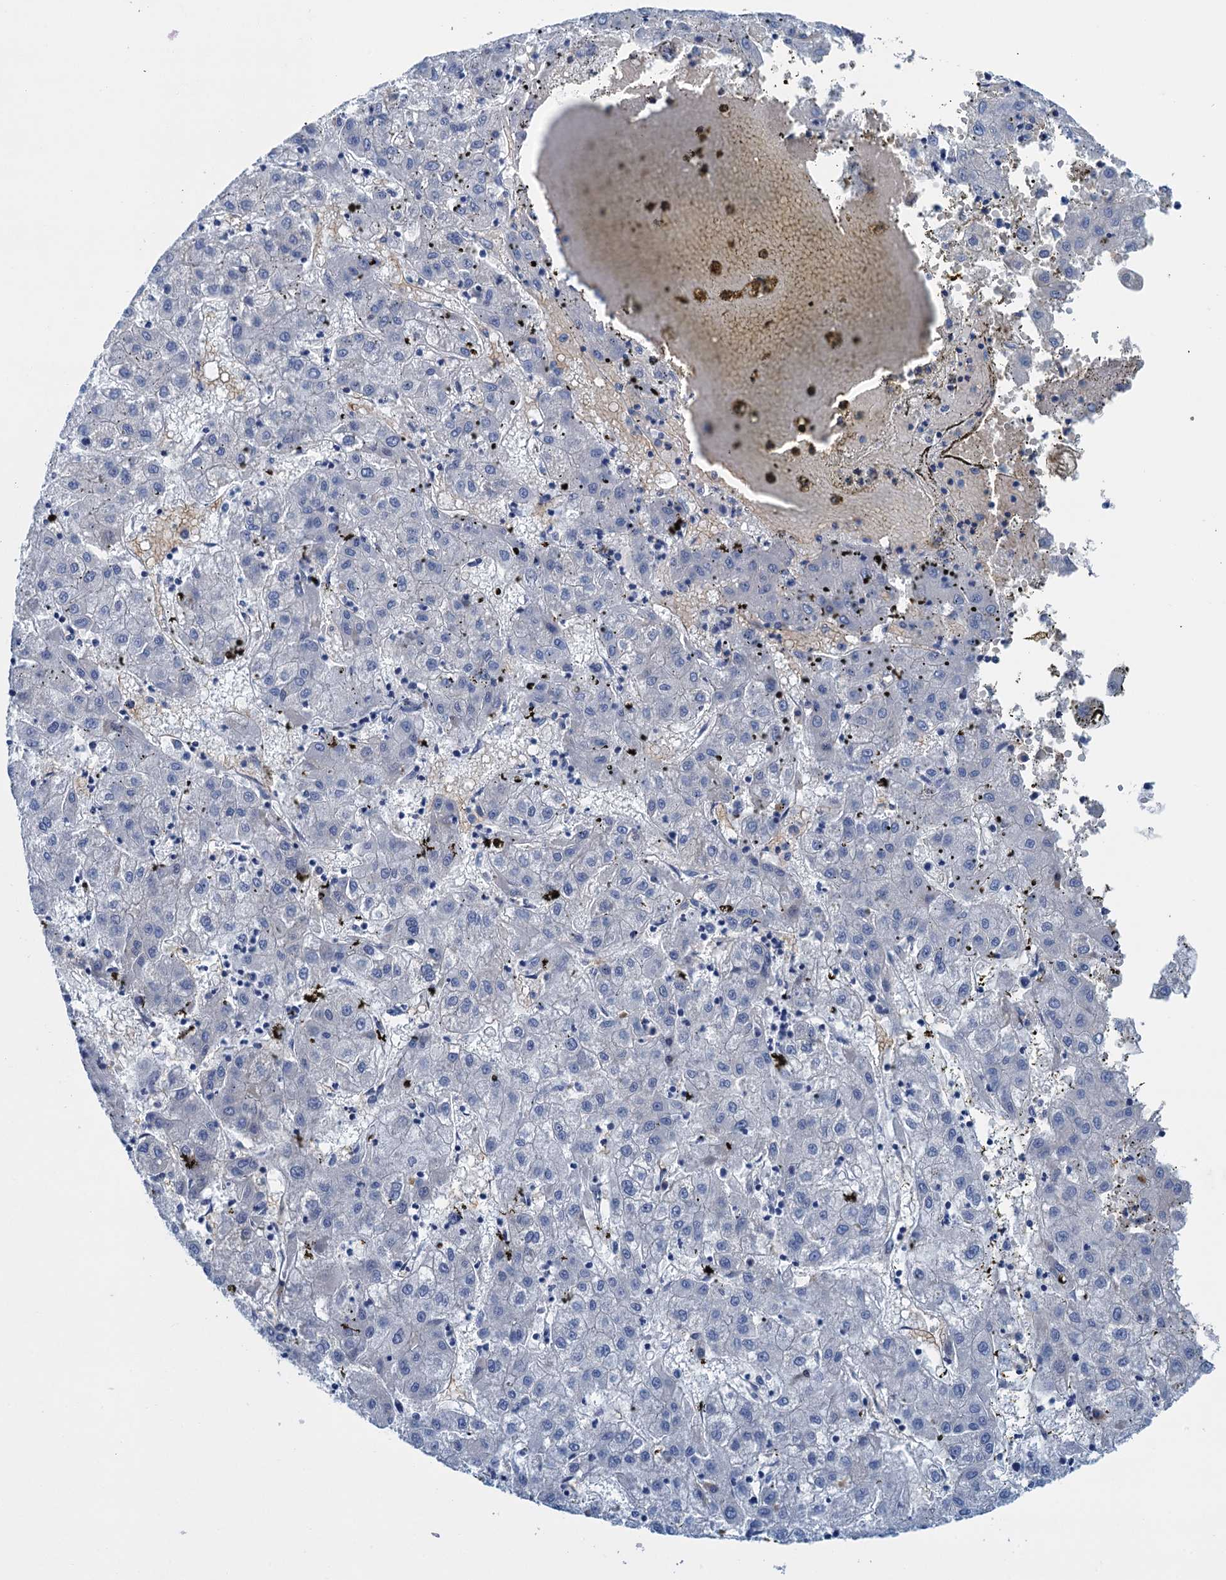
{"staining": {"intensity": "negative", "quantity": "none", "location": "none"}, "tissue": "liver cancer", "cell_type": "Tumor cells", "image_type": "cancer", "snomed": [{"axis": "morphology", "description": "Carcinoma, Hepatocellular, NOS"}, {"axis": "topography", "description": "Liver"}], "caption": "Liver cancer was stained to show a protein in brown. There is no significant staining in tumor cells.", "gene": "MYADML2", "patient": {"sex": "male", "age": 72}}